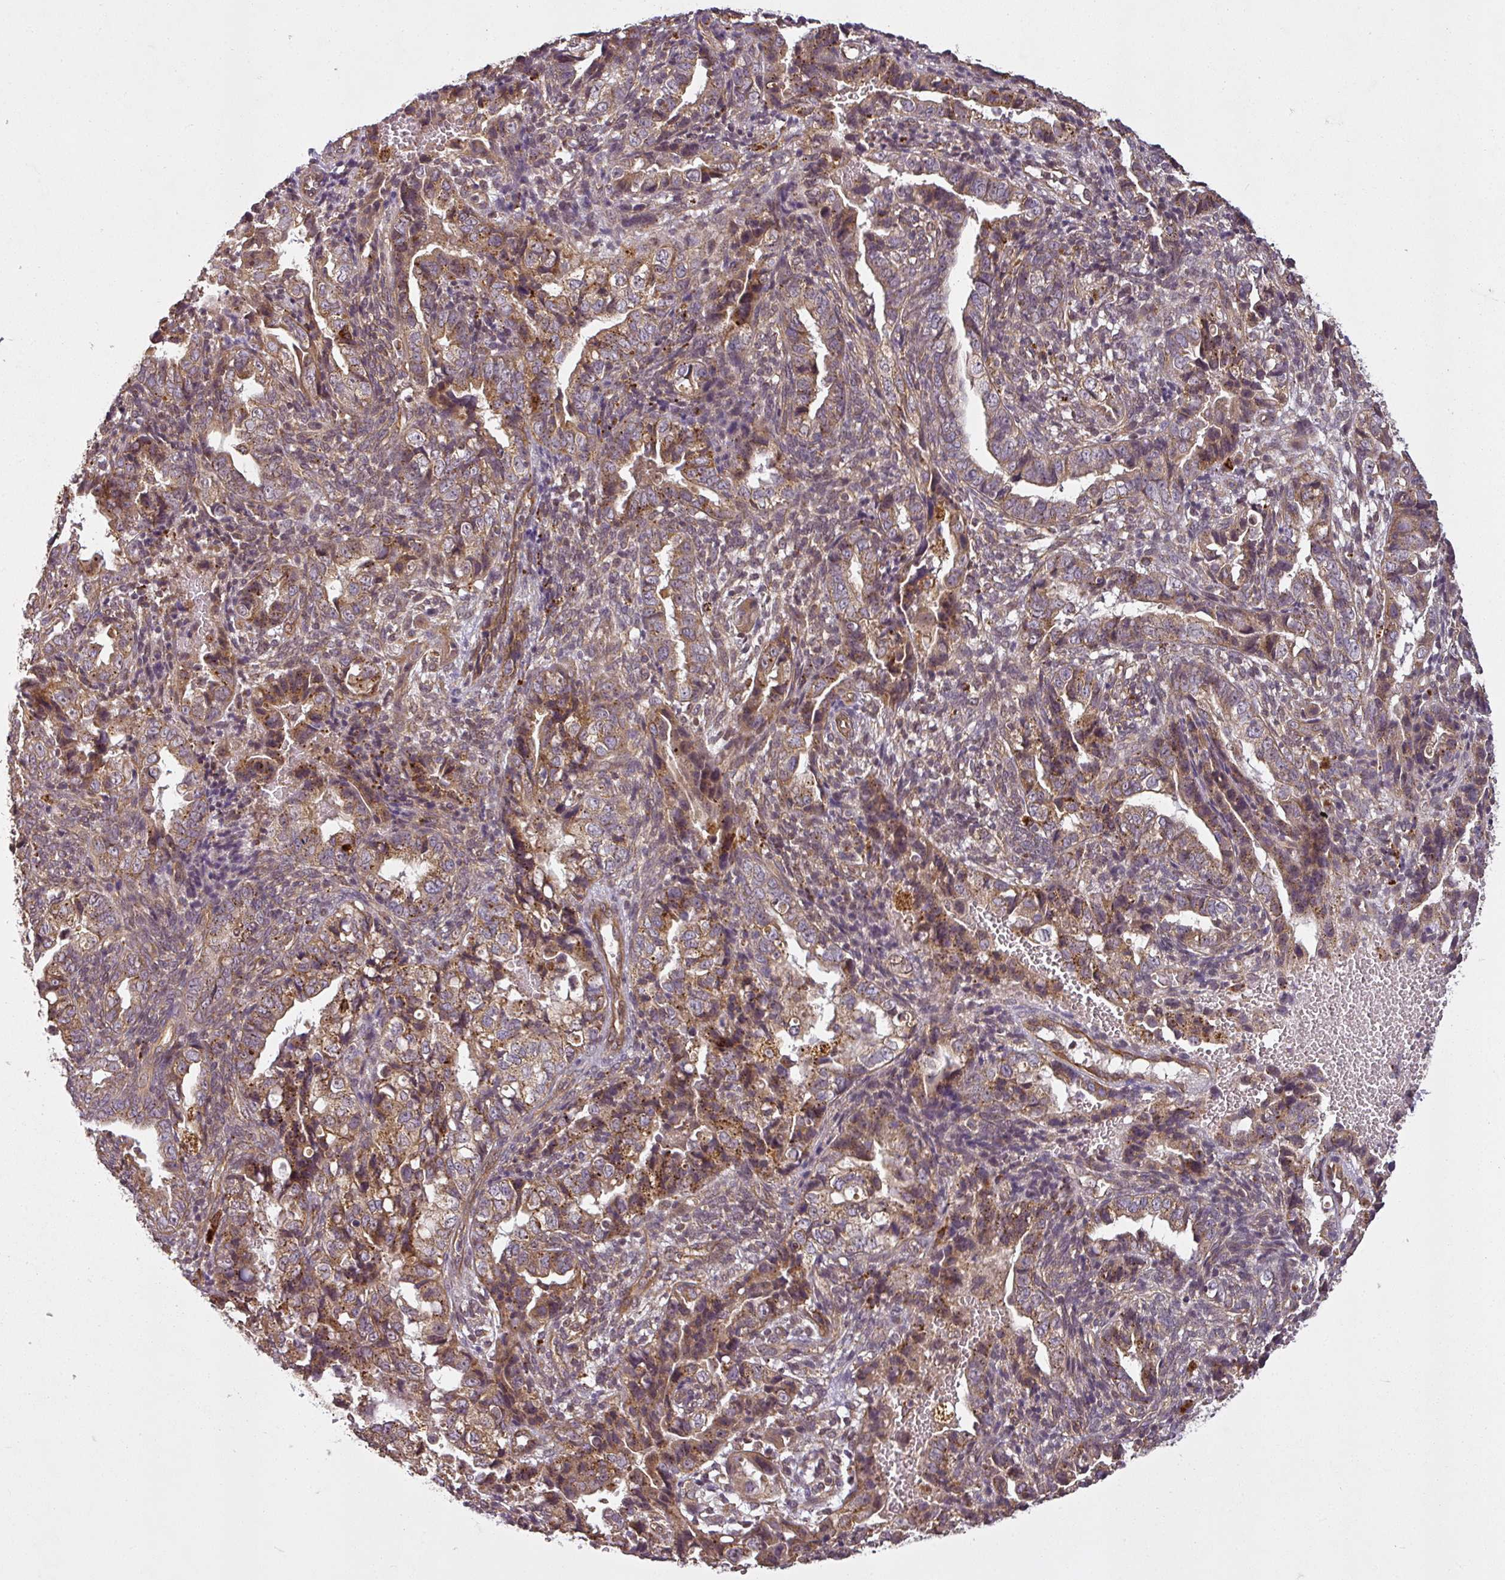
{"staining": {"intensity": "moderate", "quantity": ">75%", "location": "cytoplasmic/membranous"}, "tissue": "endometrial cancer", "cell_type": "Tumor cells", "image_type": "cancer", "snomed": [{"axis": "morphology", "description": "Adenocarcinoma, NOS"}, {"axis": "topography", "description": "Endometrium"}], "caption": "IHC of adenocarcinoma (endometrial) demonstrates medium levels of moderate cytoplasmic/membranous positivity in about >75% of tumor cells.", "gene": "DIMT1", "patient": {"sex": "female", "age": 57}}